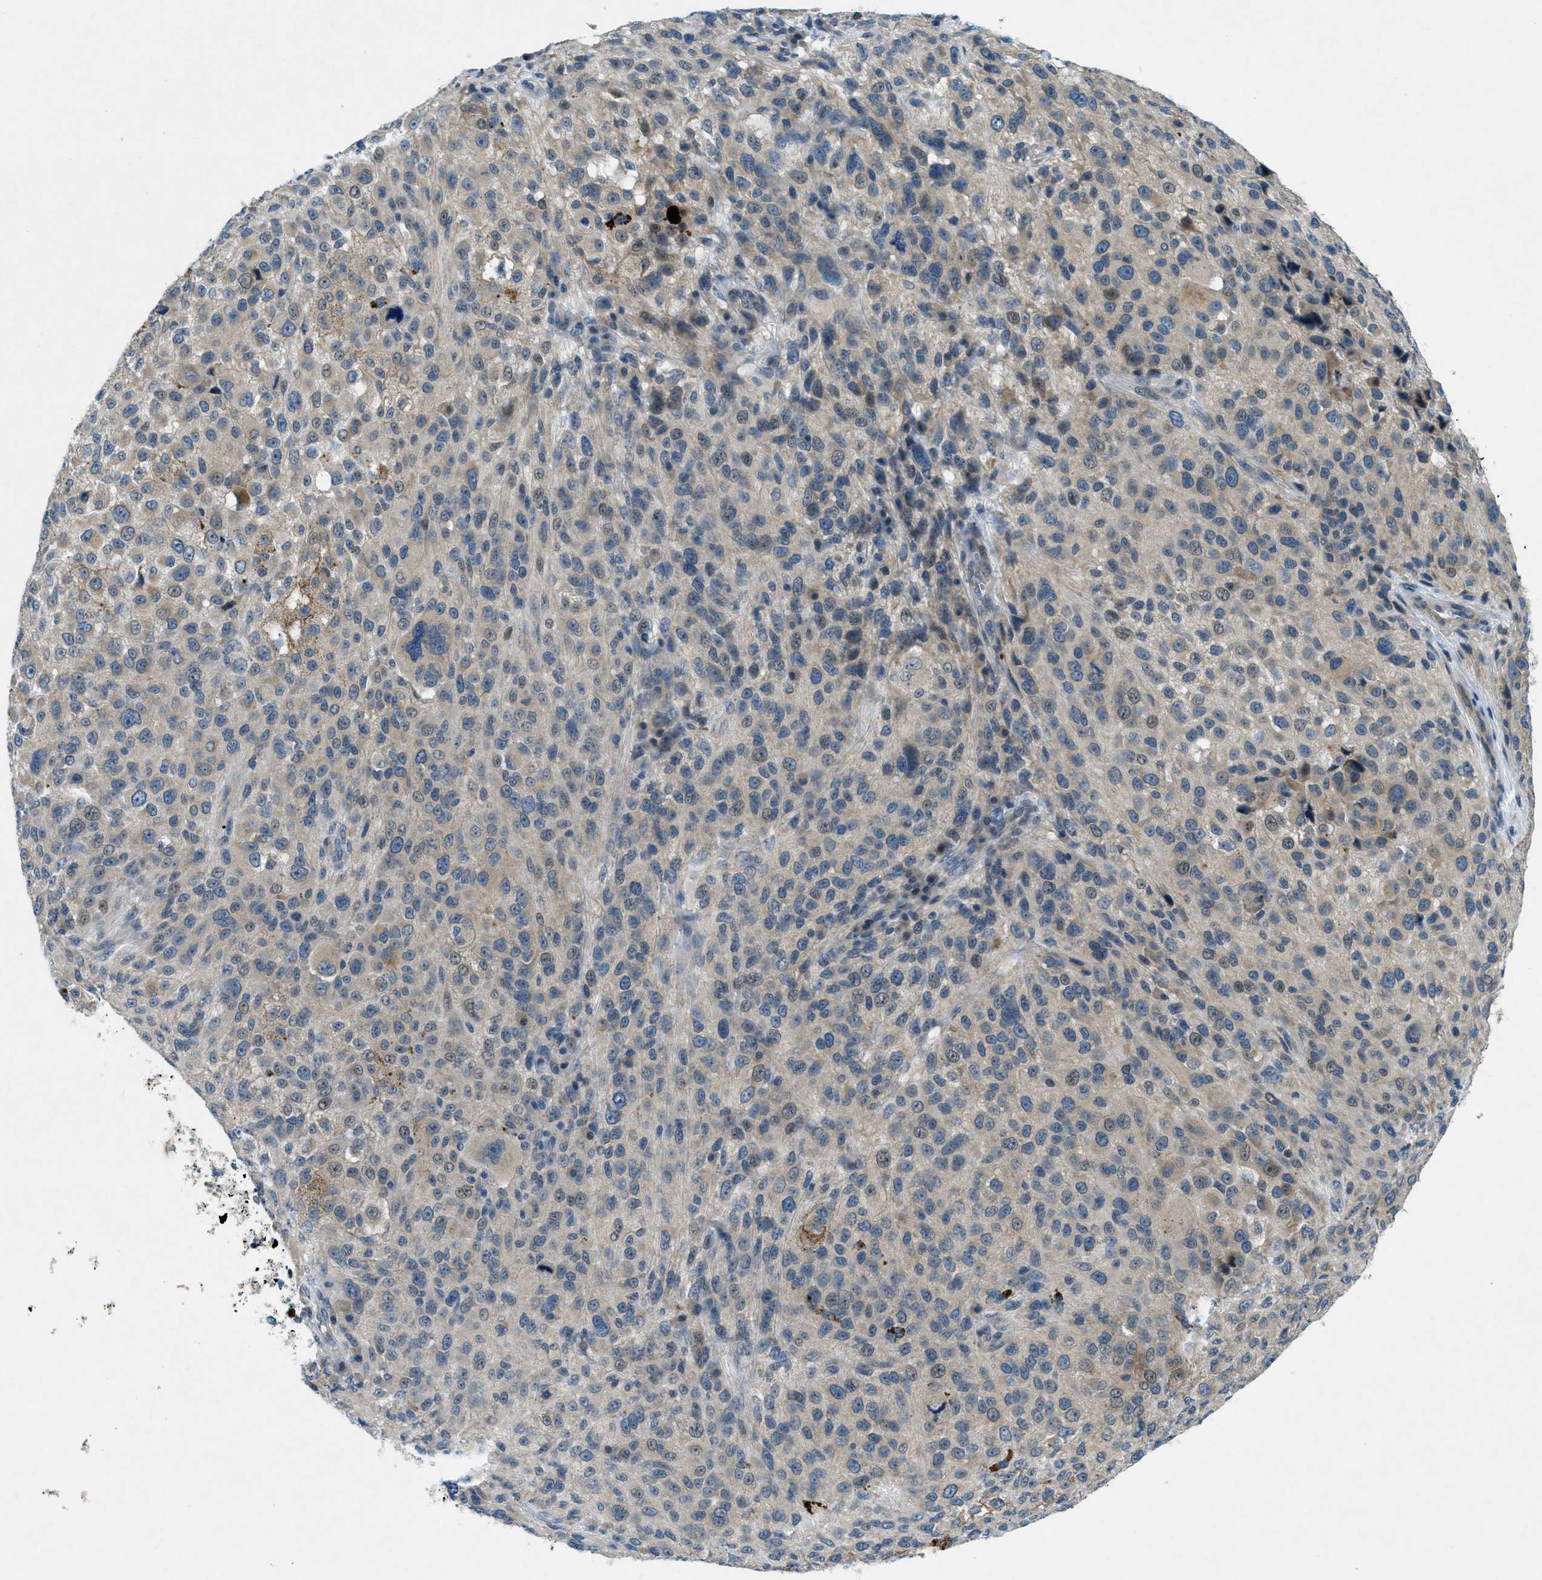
{"staining": {"intensity": "weak", "quantity": "25%-75%", "location": "cytoplasmic/membranous"}, "tissue": "melanoma", "cell_type": "Tumor cells", "image_type": "cancer", "snomed": [{"axis": "morphology", "description": "Necrosis, NOS"}, {"axis": "morphology", "description": "Malignant melanoma, NOS"}, {"axis": "topography", "description": "Skin"}], "caption": "Immunohistochemistry (IHC) of human melanoma shows low levels of weak cytoplasmic/membranous expression in about 25%-75% of tumor cells. The staining was performed using DAB (3,3'-diaminobenzidine) to visualize the protein expression in brown, while the nuclei were stained in blue with hematoxylin (Magnification: 20x).", "gene": "SNX14", "patient": {"sex": "female", "age": 87}}